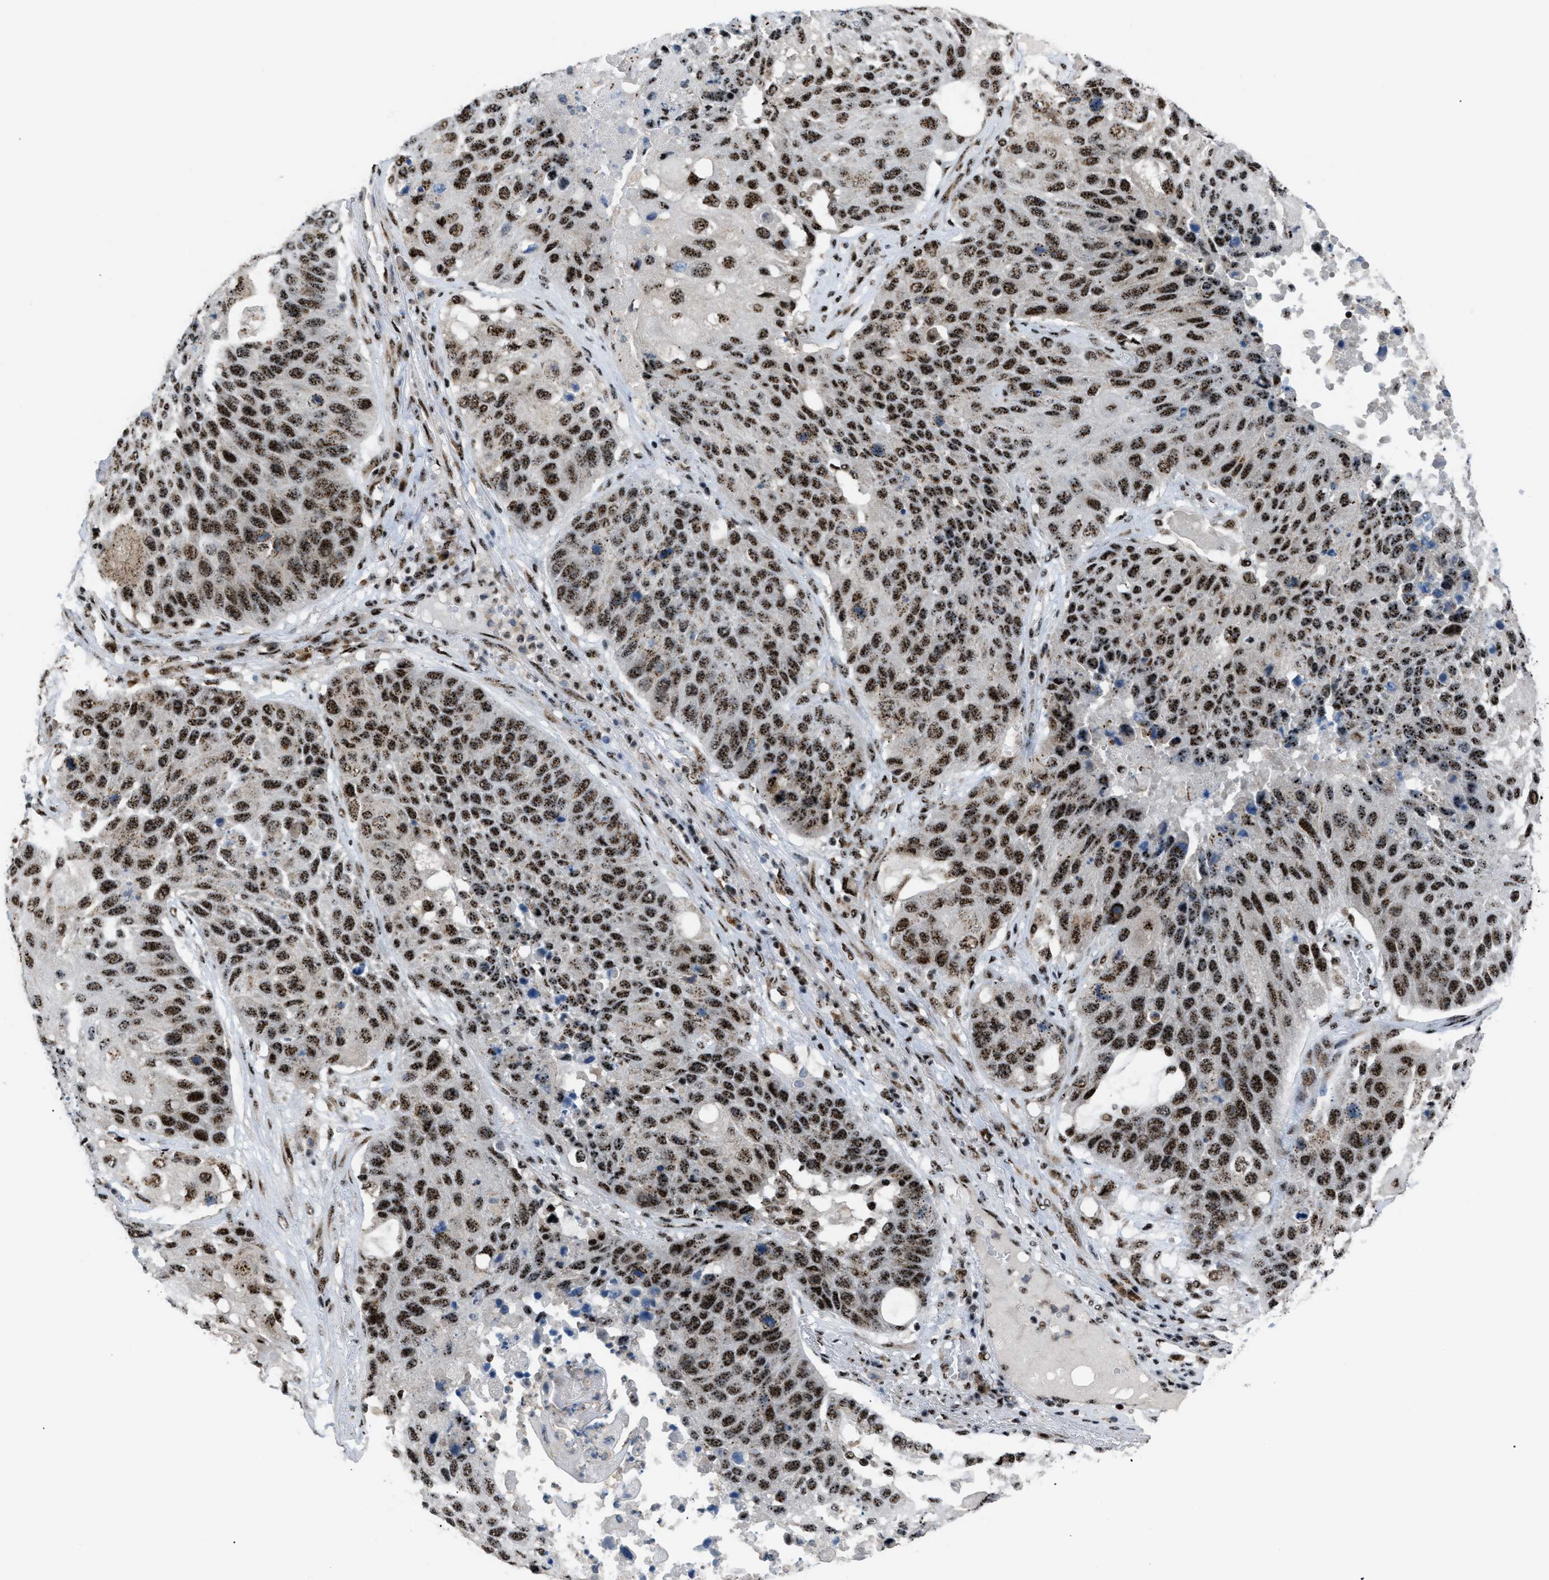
{"staining": {"intensity": "strong", "quantity": ">75%", "location": "nuclear"}, "tissue": "lung cancer", "cell_type": "Tumor cells", "image_type": "cancer", "snomed": [{"axis": "morphology", "description": "Squamous cell carcinoma, NOS"}, {"axis": "topography", "description": "Lung"}], "caption": "Protein staining demonstrates strong nuclear expression in approximately >75% of tumor cells in lung cancer (squamous cell carcinoma).", "gene": "CDR2", "patient": {"sex": "male", "age": 61}}